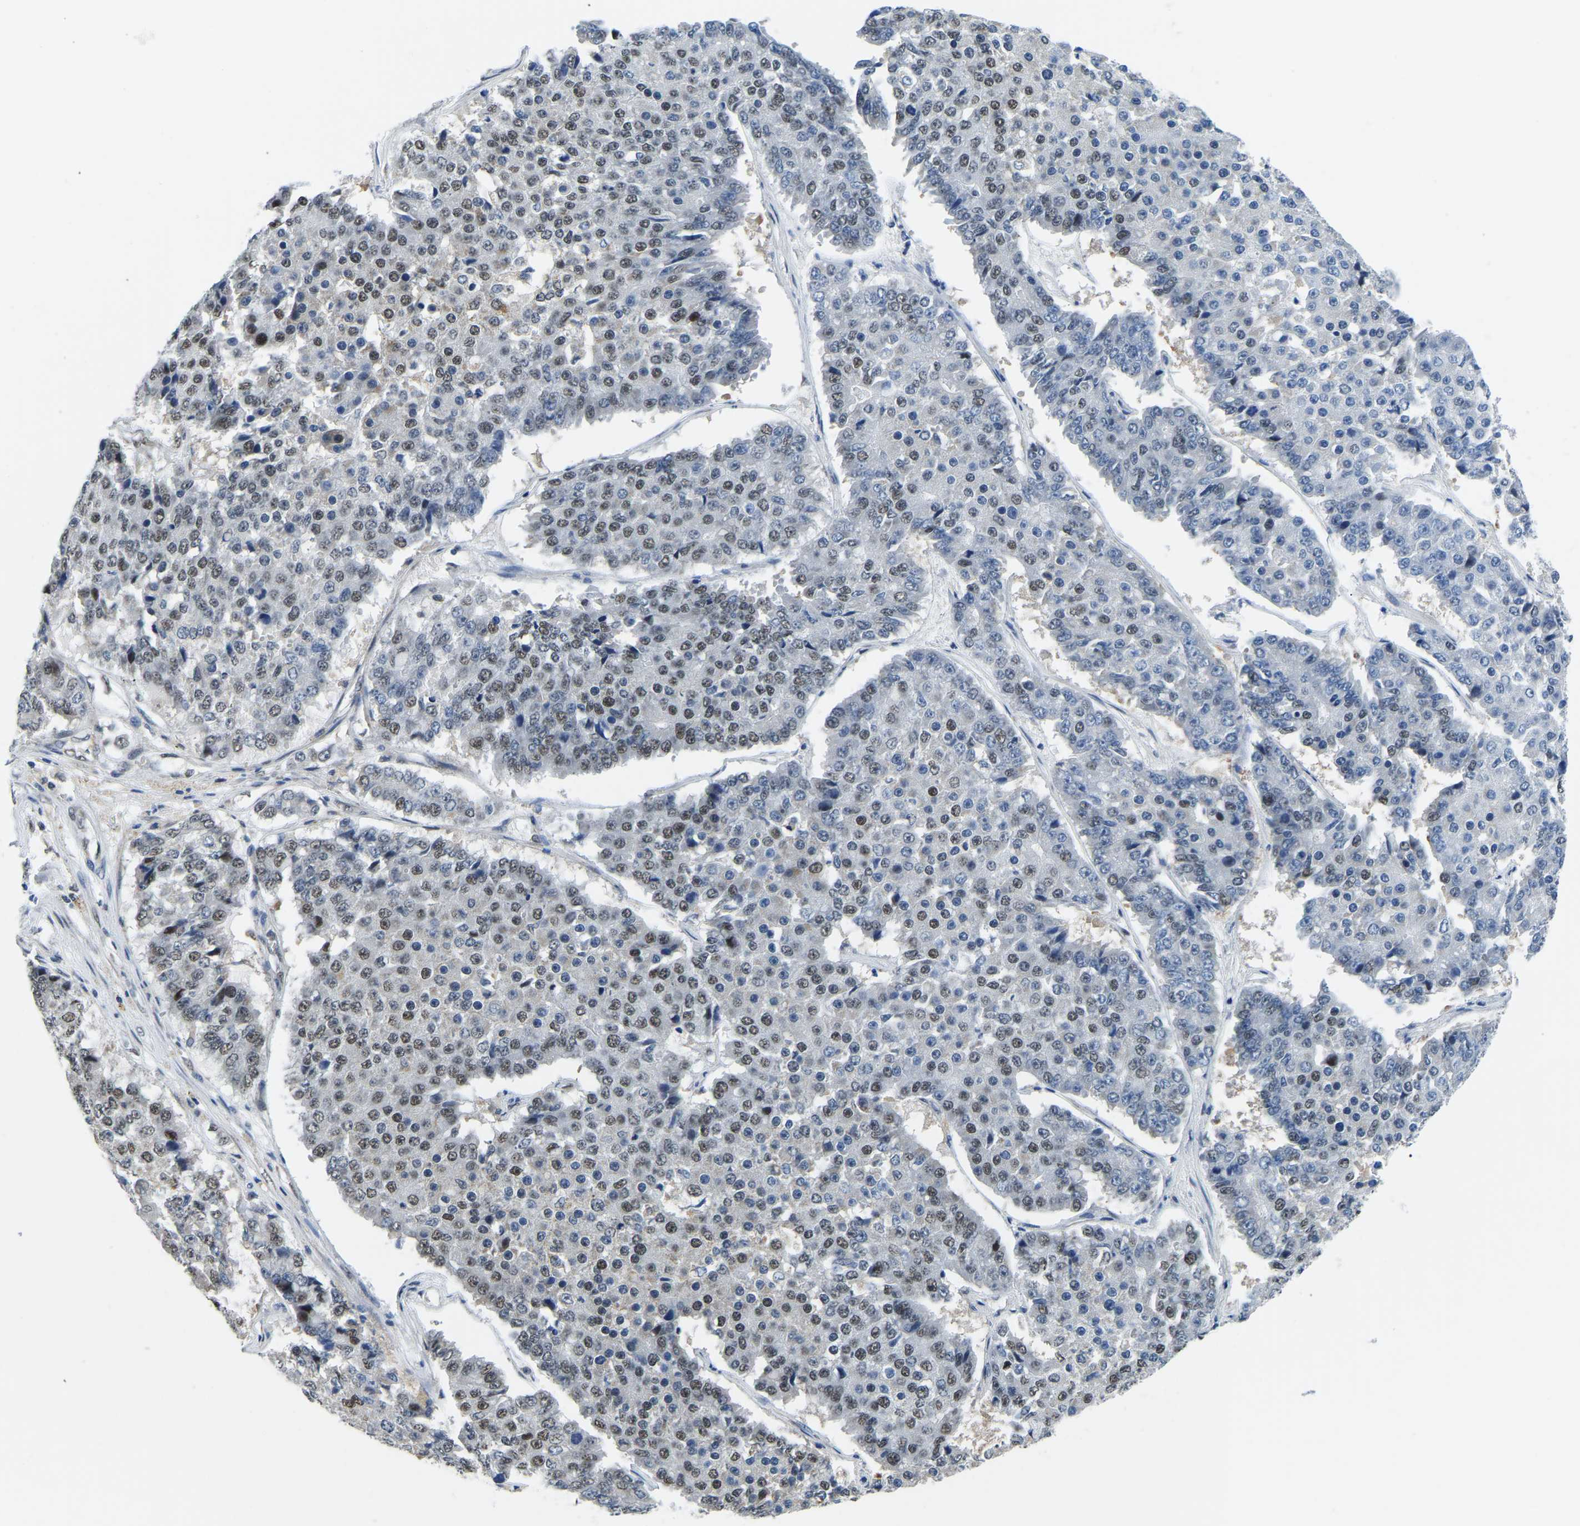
{"staining": {"intensity": "moderate", "quantity": ">75%", "location": "nuclear"}, "tissue": "pancreatic cancer", "cell_type": "Tumor cells", "image_type": "cancer", "snomed": [{"axis": "morphology", "description": "Adenocarcinoma, NOS"}, {"axis": "topography", "description": "Pancreas"}], "caption": "Immunohistochemical staining of human adenocarcinoma (pancreatic) shows moderate nuclear protein positivity in approximately >75% of tumor cells.", "gene": "BNIP3L", "patient": {"sex": "male", "age": 50}}